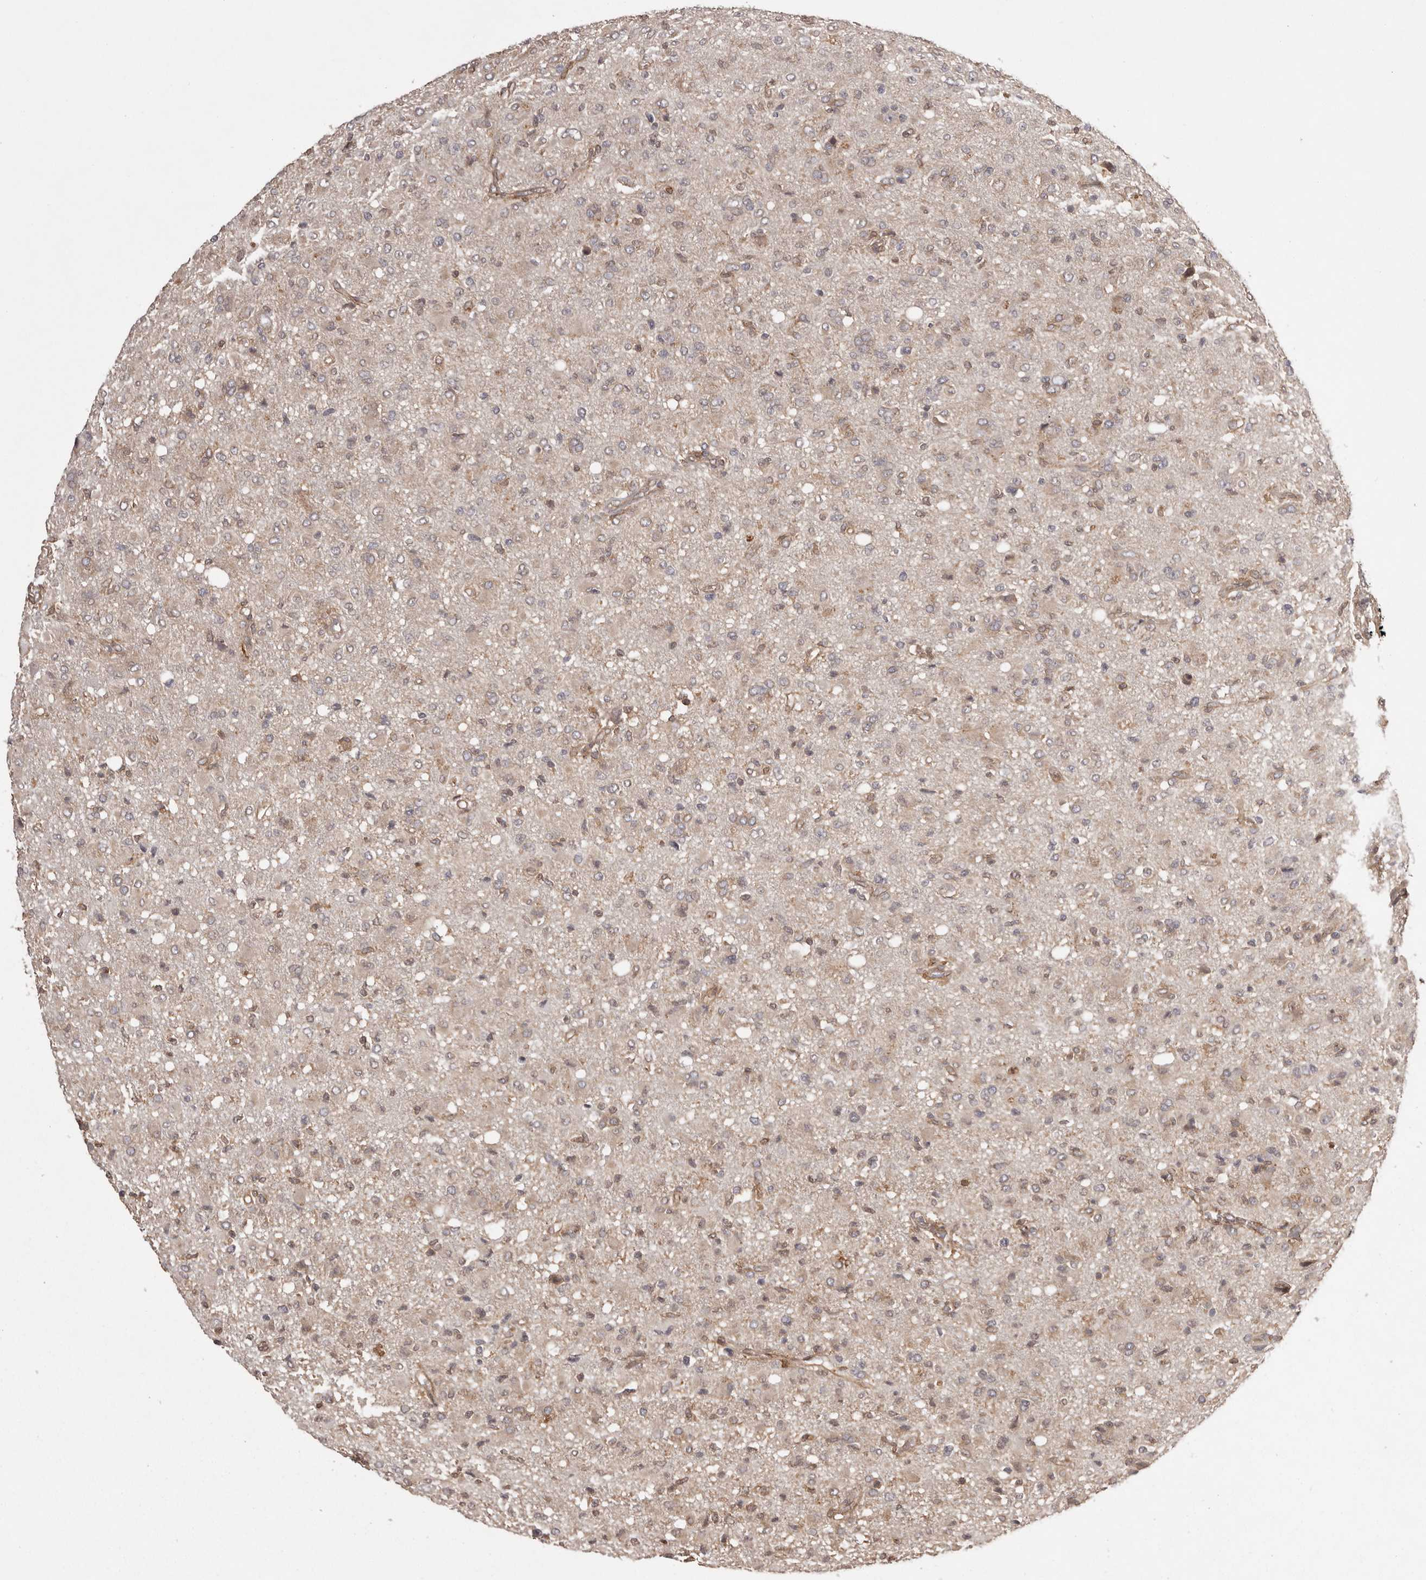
{"staining": {"intensity": "weak", "quantity": "<25%", "location": "cytoplasmic/membranous"}, "tissue": "glioma", "cell_type": "Tumor cells", "image_type": "cancer", "snomed": [{"axis": "morphology", "description": "Glioma, malignant, High grade"}, {"axis": "topography", "description": "Brain"}], "caption": "IHC image of malignant glioma (high-grade) stained for a protein (brown), which displays no positivity in tumor cells. (Brightfield microscopy of DAB immunohistochemistry at high magnification).", "gene": "NFKBIA", "patient": {"sex": "female", "age": 57}}